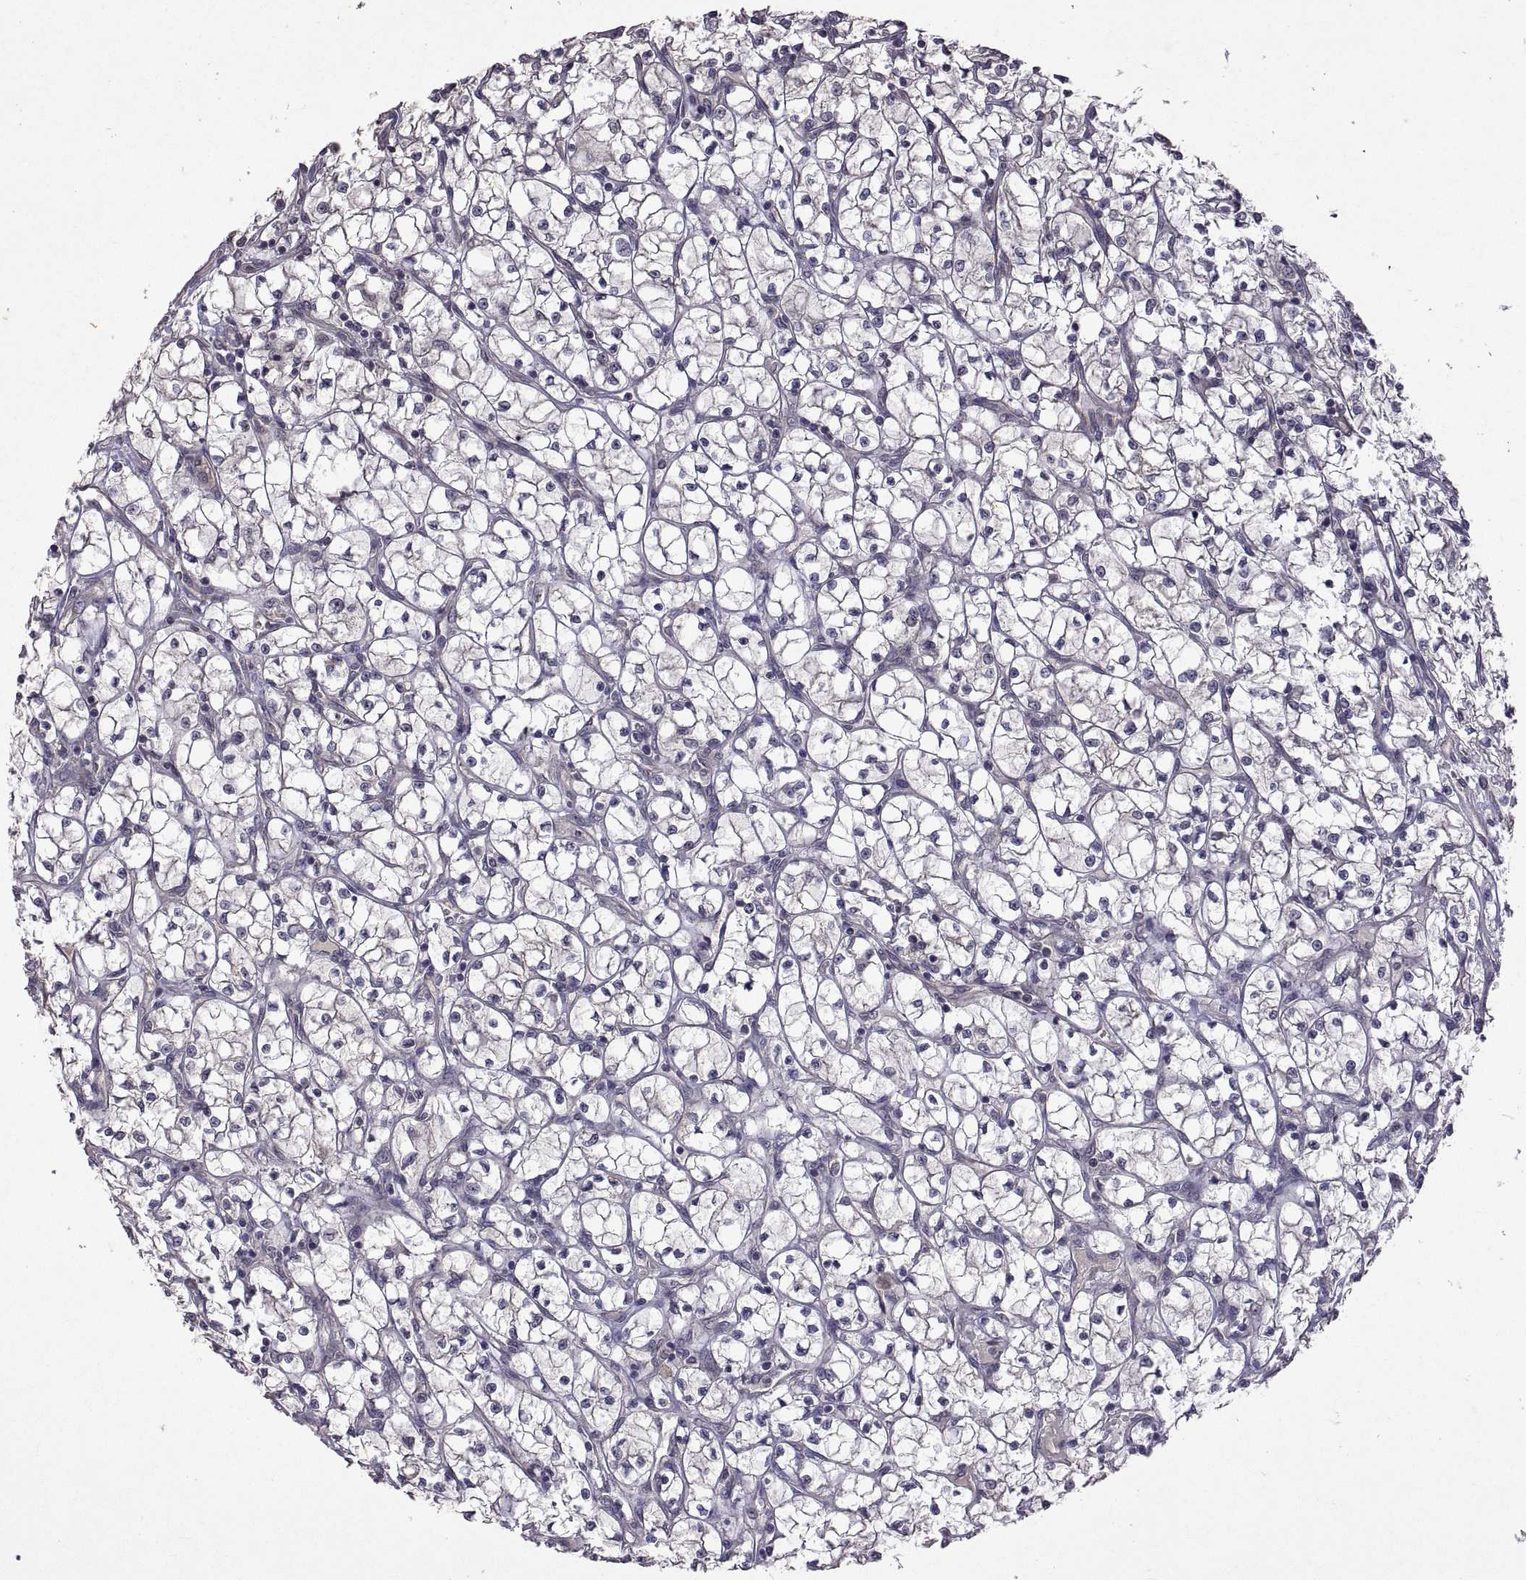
{"staining": {"intensity": "negative", "quantity": "none", "location": "none"}, "tissue": "renal cancer", "cell_type": "Tumor cells", "image_type": "cancer", "snomed": [{"axis": "morphology", "description": "Adenocarcinoma, NOS"}, {"axis": "topography", "description": "Kidney"}], "caption": "This photomicrograph is of renal adenocarcinoma stained with IHC to label a protein in brown with the nuclei are counter-stained blue. There is no staining in tumor cells. (Stains: DAB immunohistochemistry (IHC) with hematoxylin counter stain, Microscopy: brightfield microscopy at high magnification).", "gene": "LAMA1", "patient": {"sex": "female", "age": 64}}